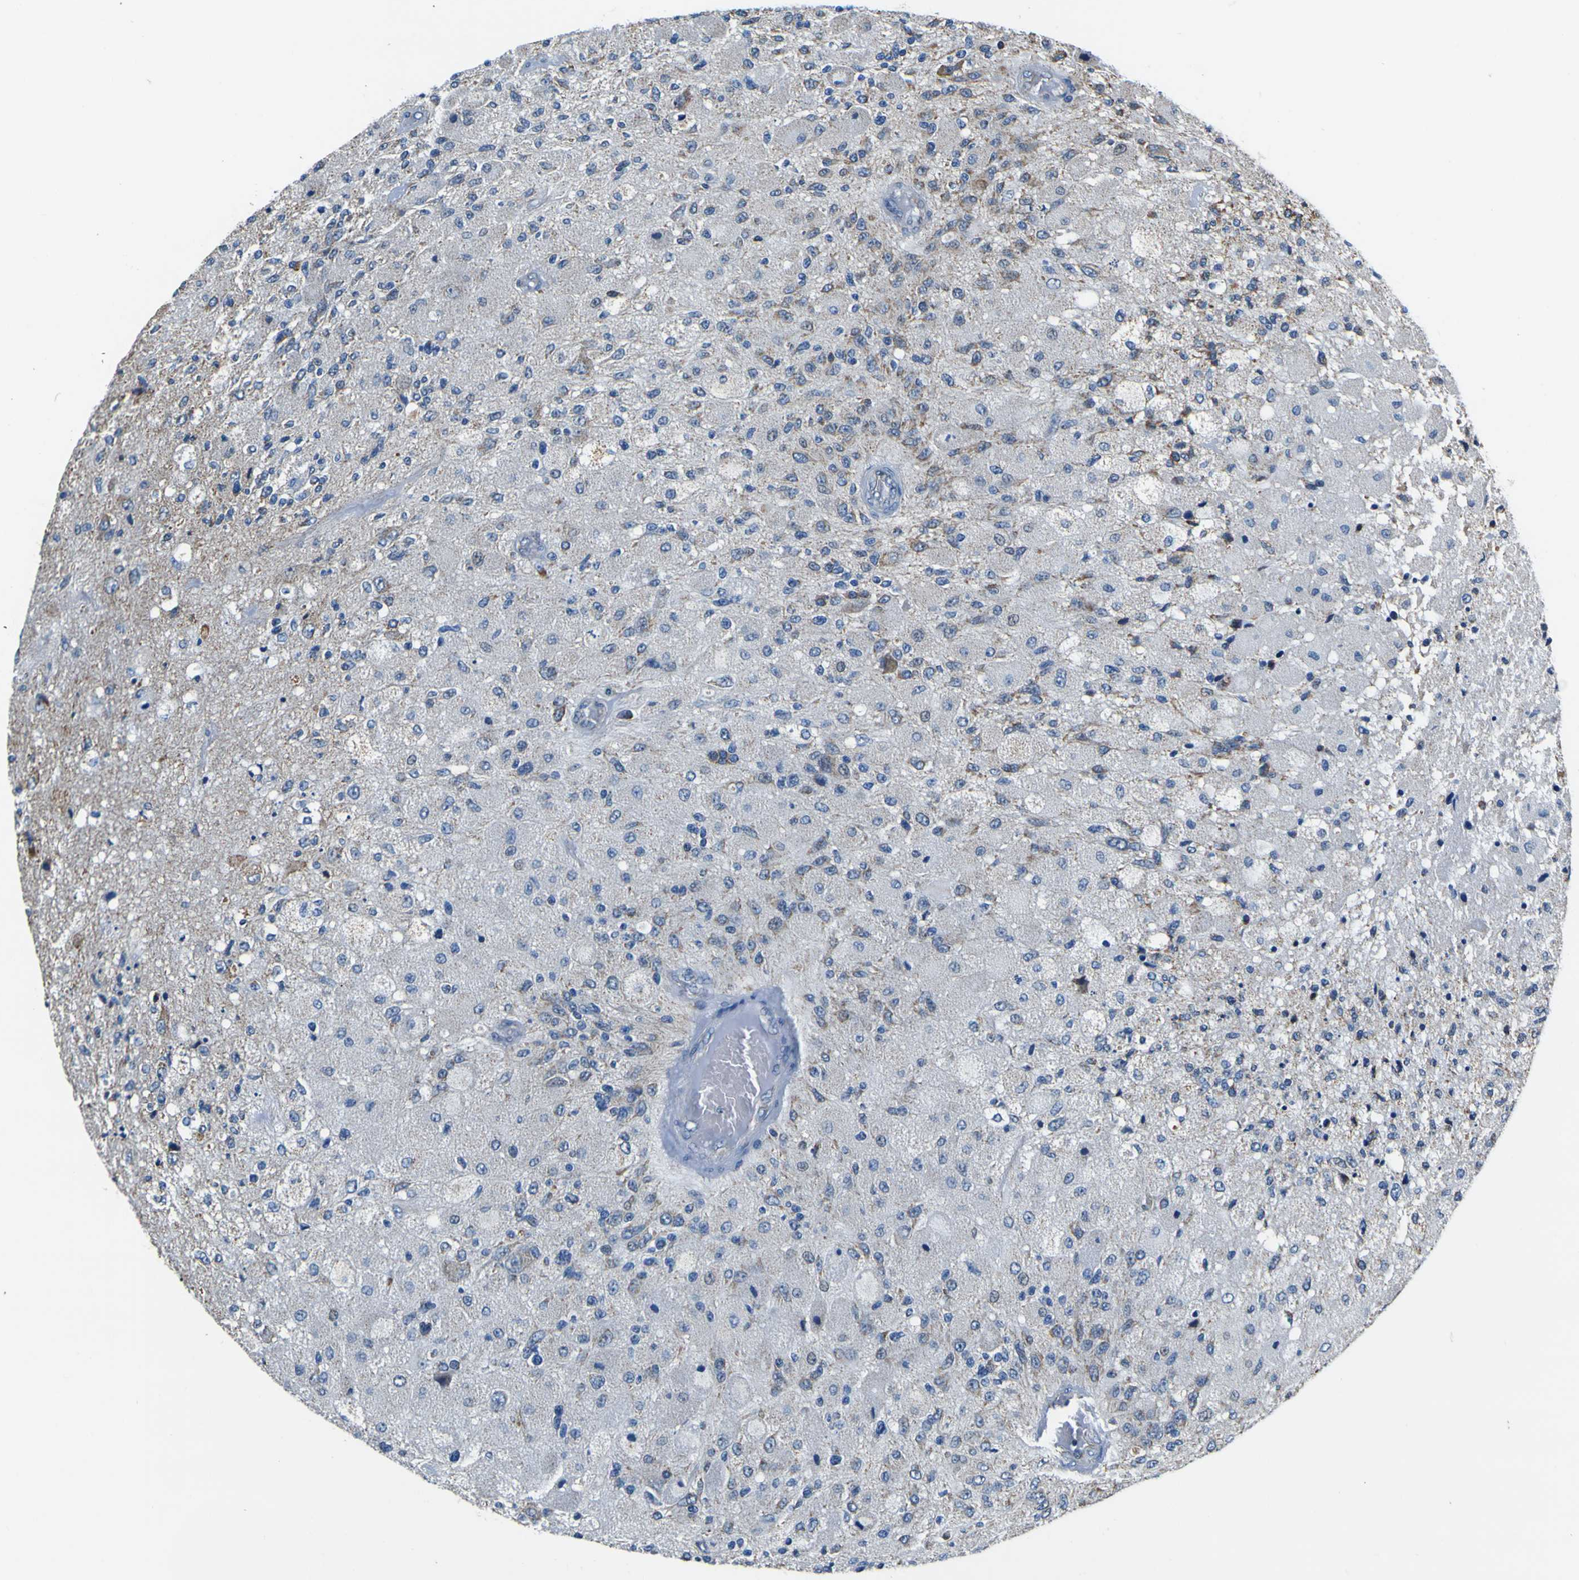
{"staining": {"intensity": "negative", "quantity": "none", "location": "none"}, "tissue": "glioma", "cell_type": "Tumor cells", "image_type": "cancer", "snomed": [{"axis": "morphology", "description": "Normal tissue, NOS"}, {"axis": "morphology", "description": "Glioma, malignant, High grade"}, {"axis": "topography", "description": "Cerebral cortex"}], "caption": "Glioma stained for a protein using immunohistochemistry exhibits no staining tumor cells.", "gene": "LRP4", "patient": {"sex": "male", "age": 77}}